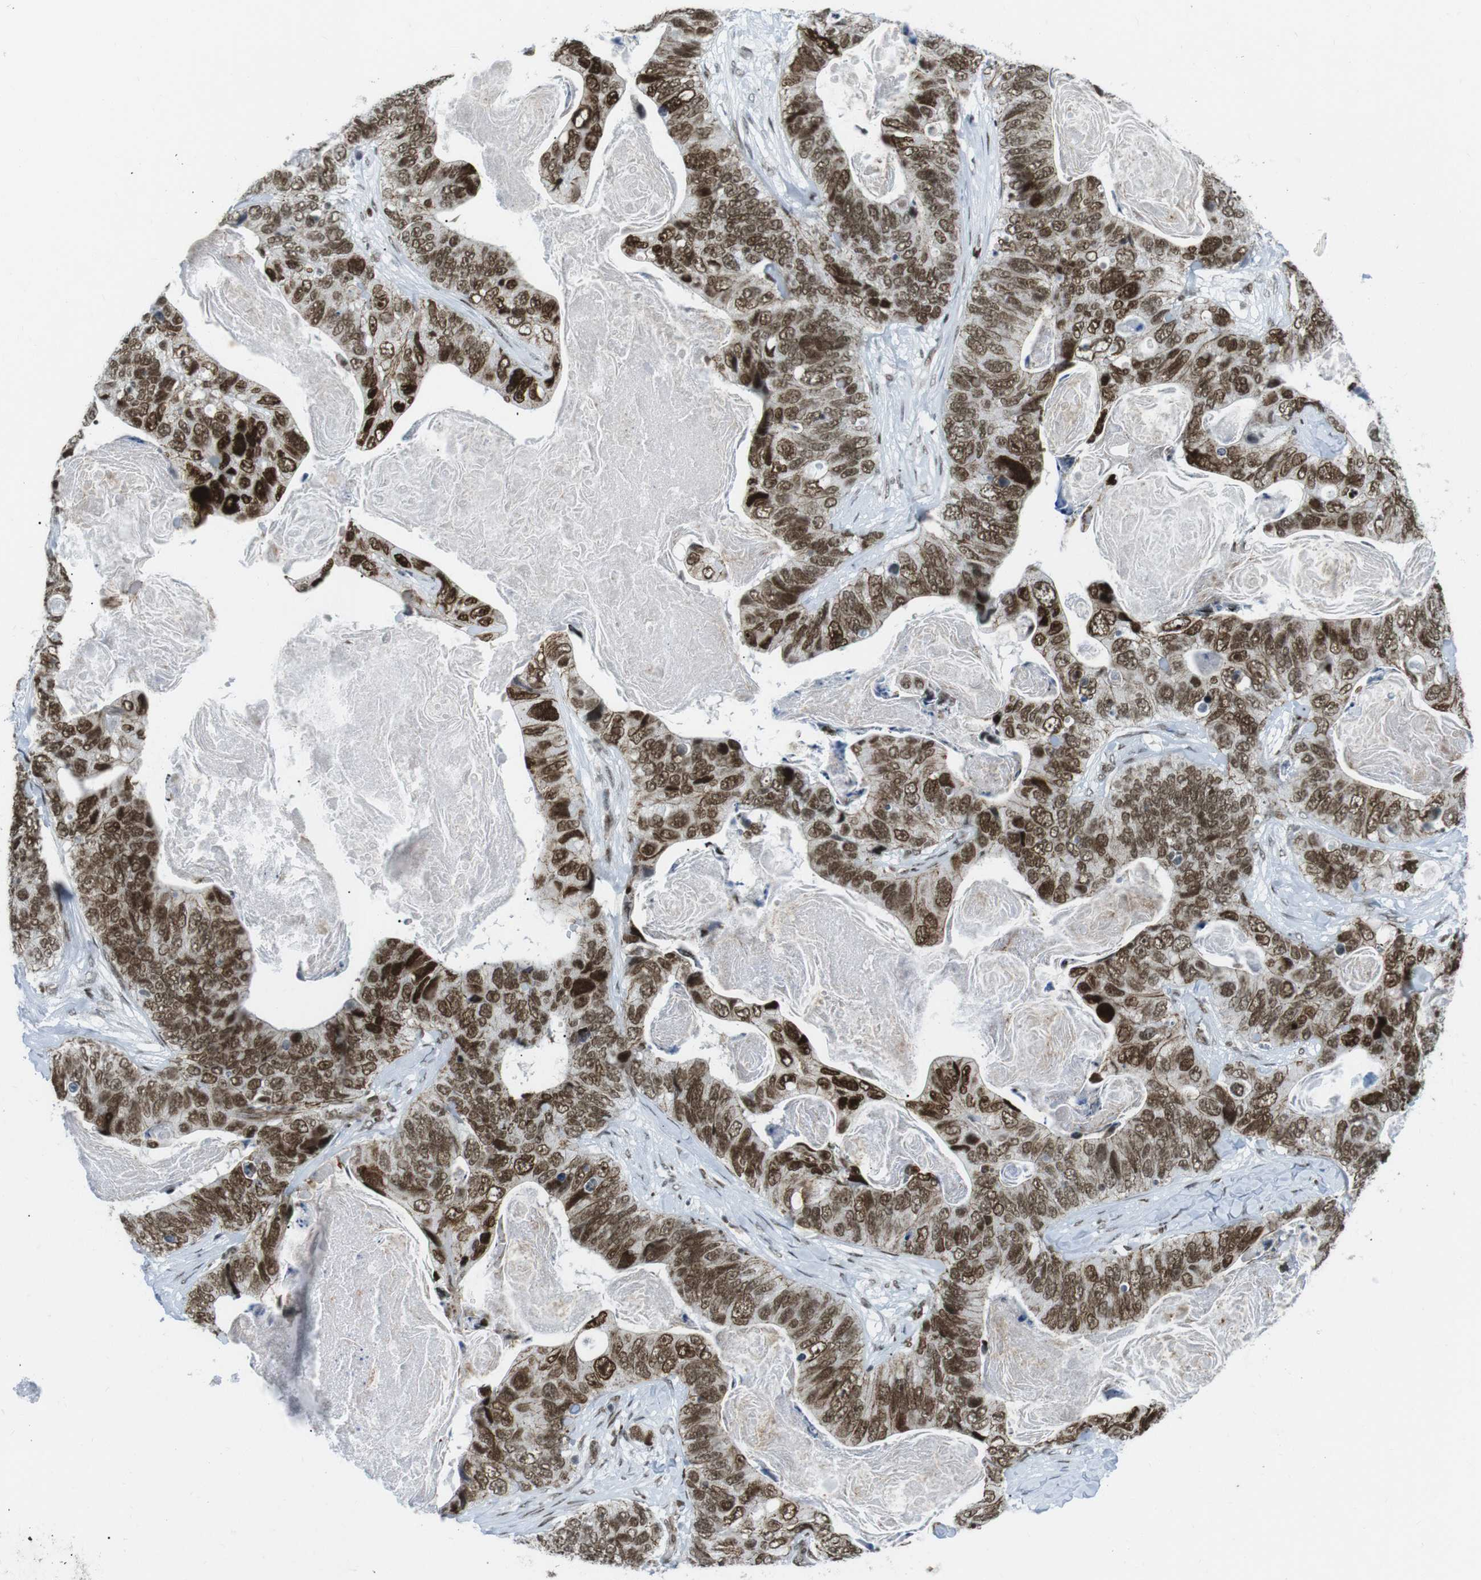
{"staining": {"intensity": "moderate", "quantity": ">75%", "location": "nuclear"}, "tissue": "stomach cancer", "cell_type": "Tumor cells", "image_type": "cancer", "snomed": [{"axis": "morphology", "description": "Adenocarcinoma, NOS"}, {"axis": "topography", "description": "Stomach"}], "caption": "Stomach cancer (adenocarcinoma) was stained to show a protein in brown. There is medium levels of moderate nuclear staining in about >75% of tumor cells.", "gene": "ARID1A", "patient": {"sex": "female", "age": 89}}